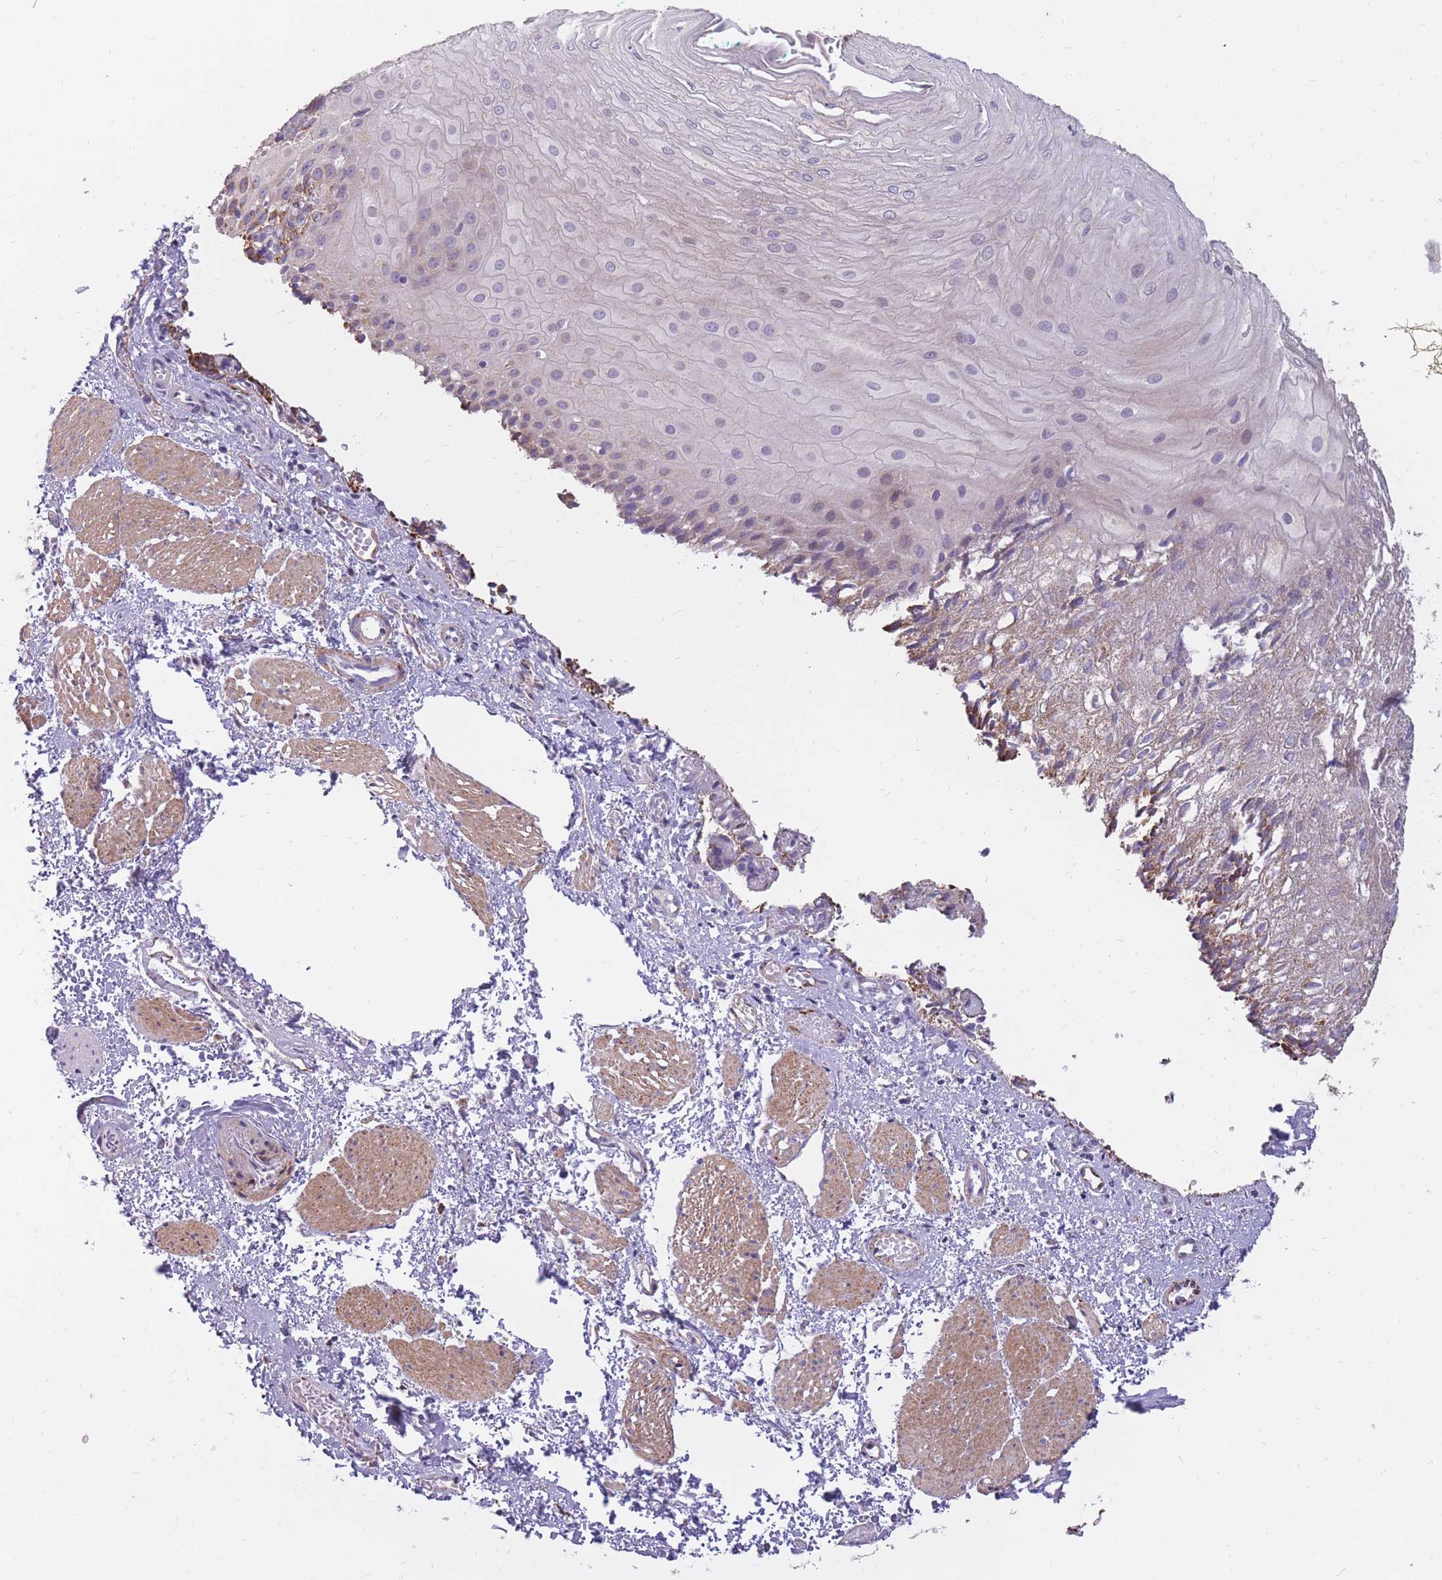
{"staining": {"intensity": "moderate", "quantity": "<25%", "location": "cytoplasmic/membranous"}, "tissue": "esophagus", "cell_type": "Squamous epithelial cells", "image_type": "normal", "snomed": [{"axis": "morphology", "description": "Normal tissue, NOS"}, {"axis": "topography", "description": "Esophagus"}], "caption": "Squamous epithelial cells demonstrate low levels of moderate cytoplasmic/membranous expression in approximately <25% of cells in unremarkable human esophagus. Immunohistochemistry stains the protein in brown and the nuclei are stained blue.", "gene": "RNF170", "patient": {"sex": "male", "age": 69}}